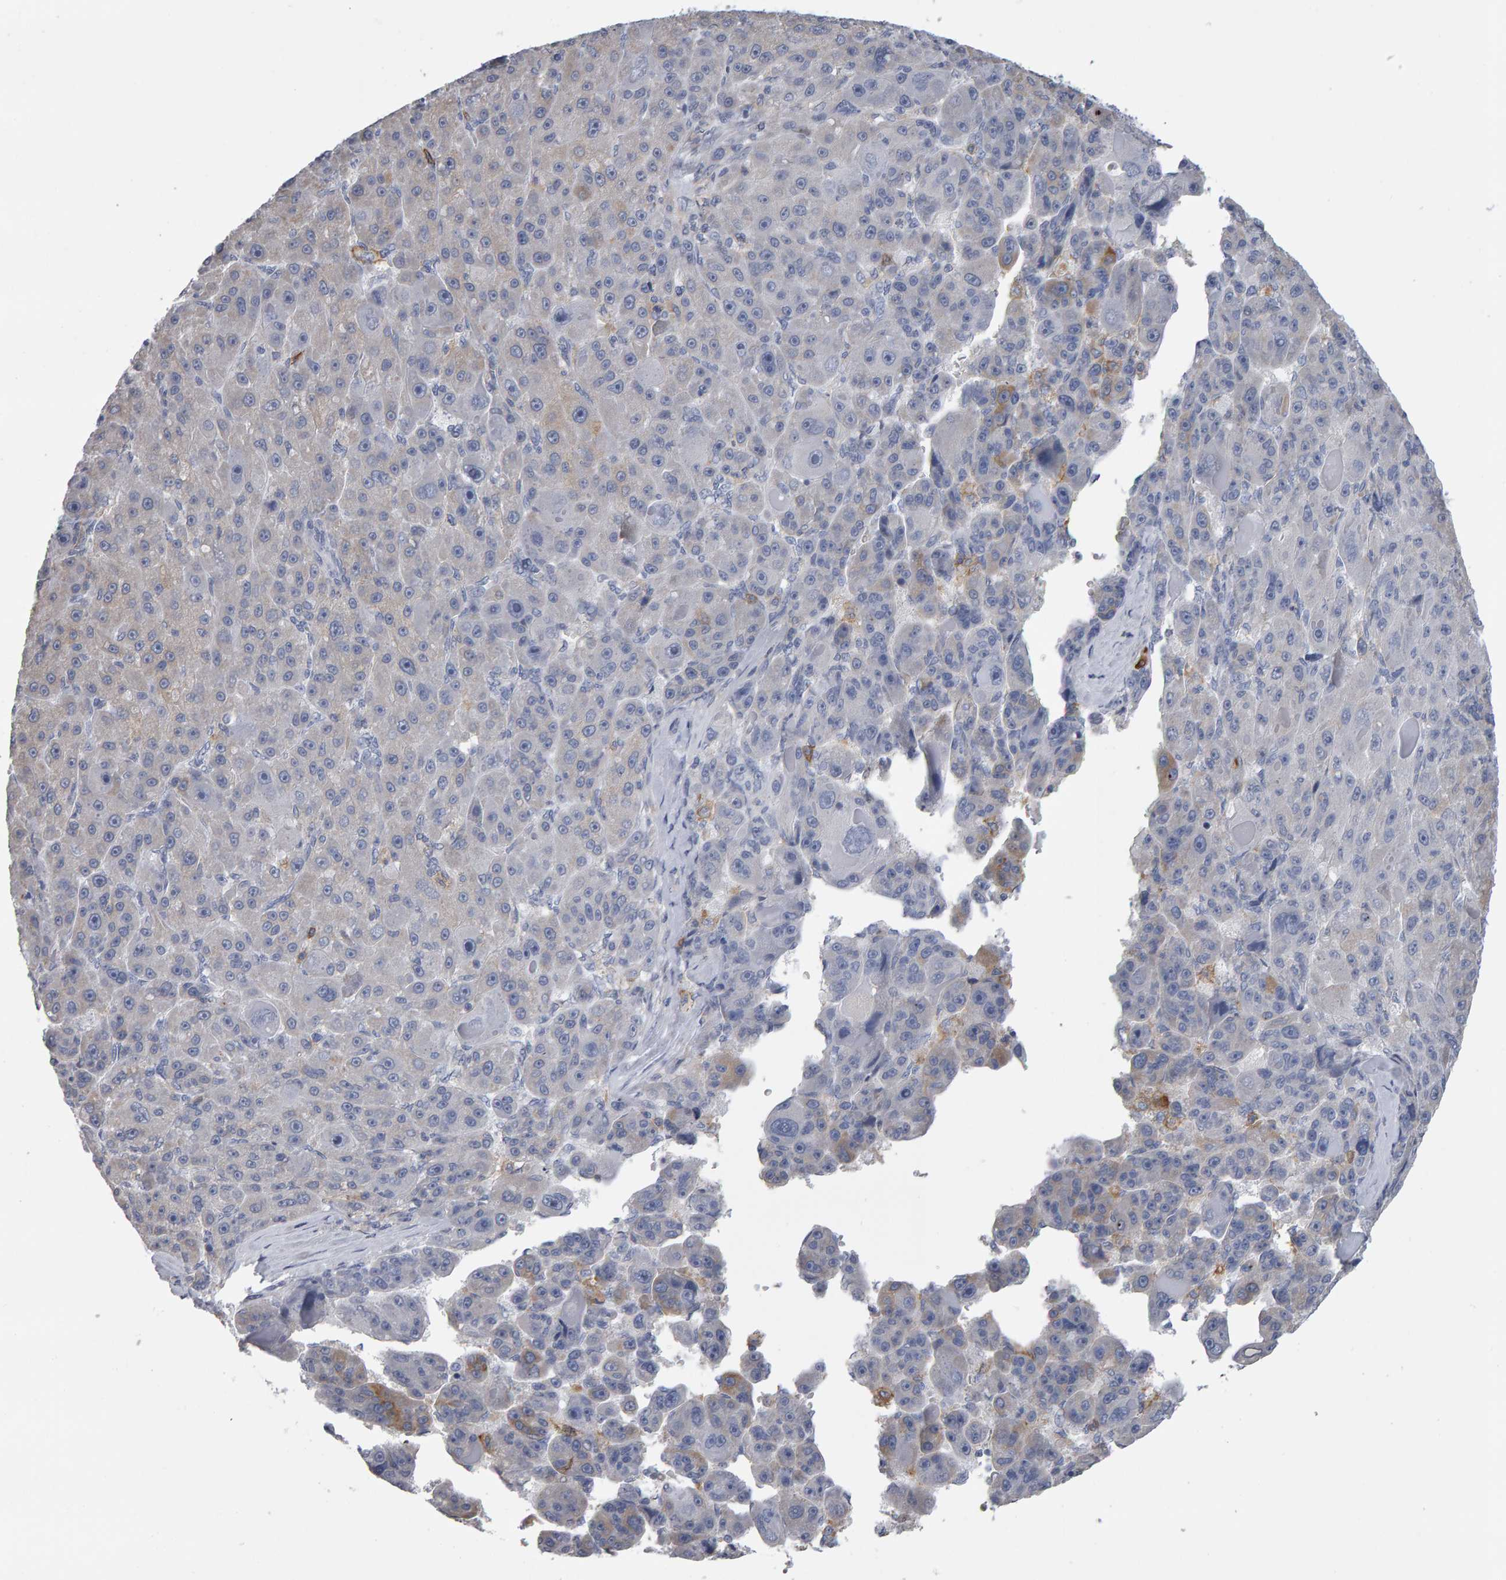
{"staining": {"intensity": "moderate", "quantity": "<25%", "location": "cytoplasmic/membranous"}, "tissue": "liver cancer", "cell_type": "Tumor cells", "image_type": "cancer", "snomed": [{"axis": "morphology", "description": "Carcinoma, Hepatocellular, NOS"}, {"axis": "topography", "description": "Liver"}], "caption": "Liver hepatocellular carcinoma stained with immunohistochemistry exhibits moderate cytoplasmic/membranous expression in about <25% of tumor cells.", "gene": "CD38", "patient": {"sex": "male", "age": 76}}